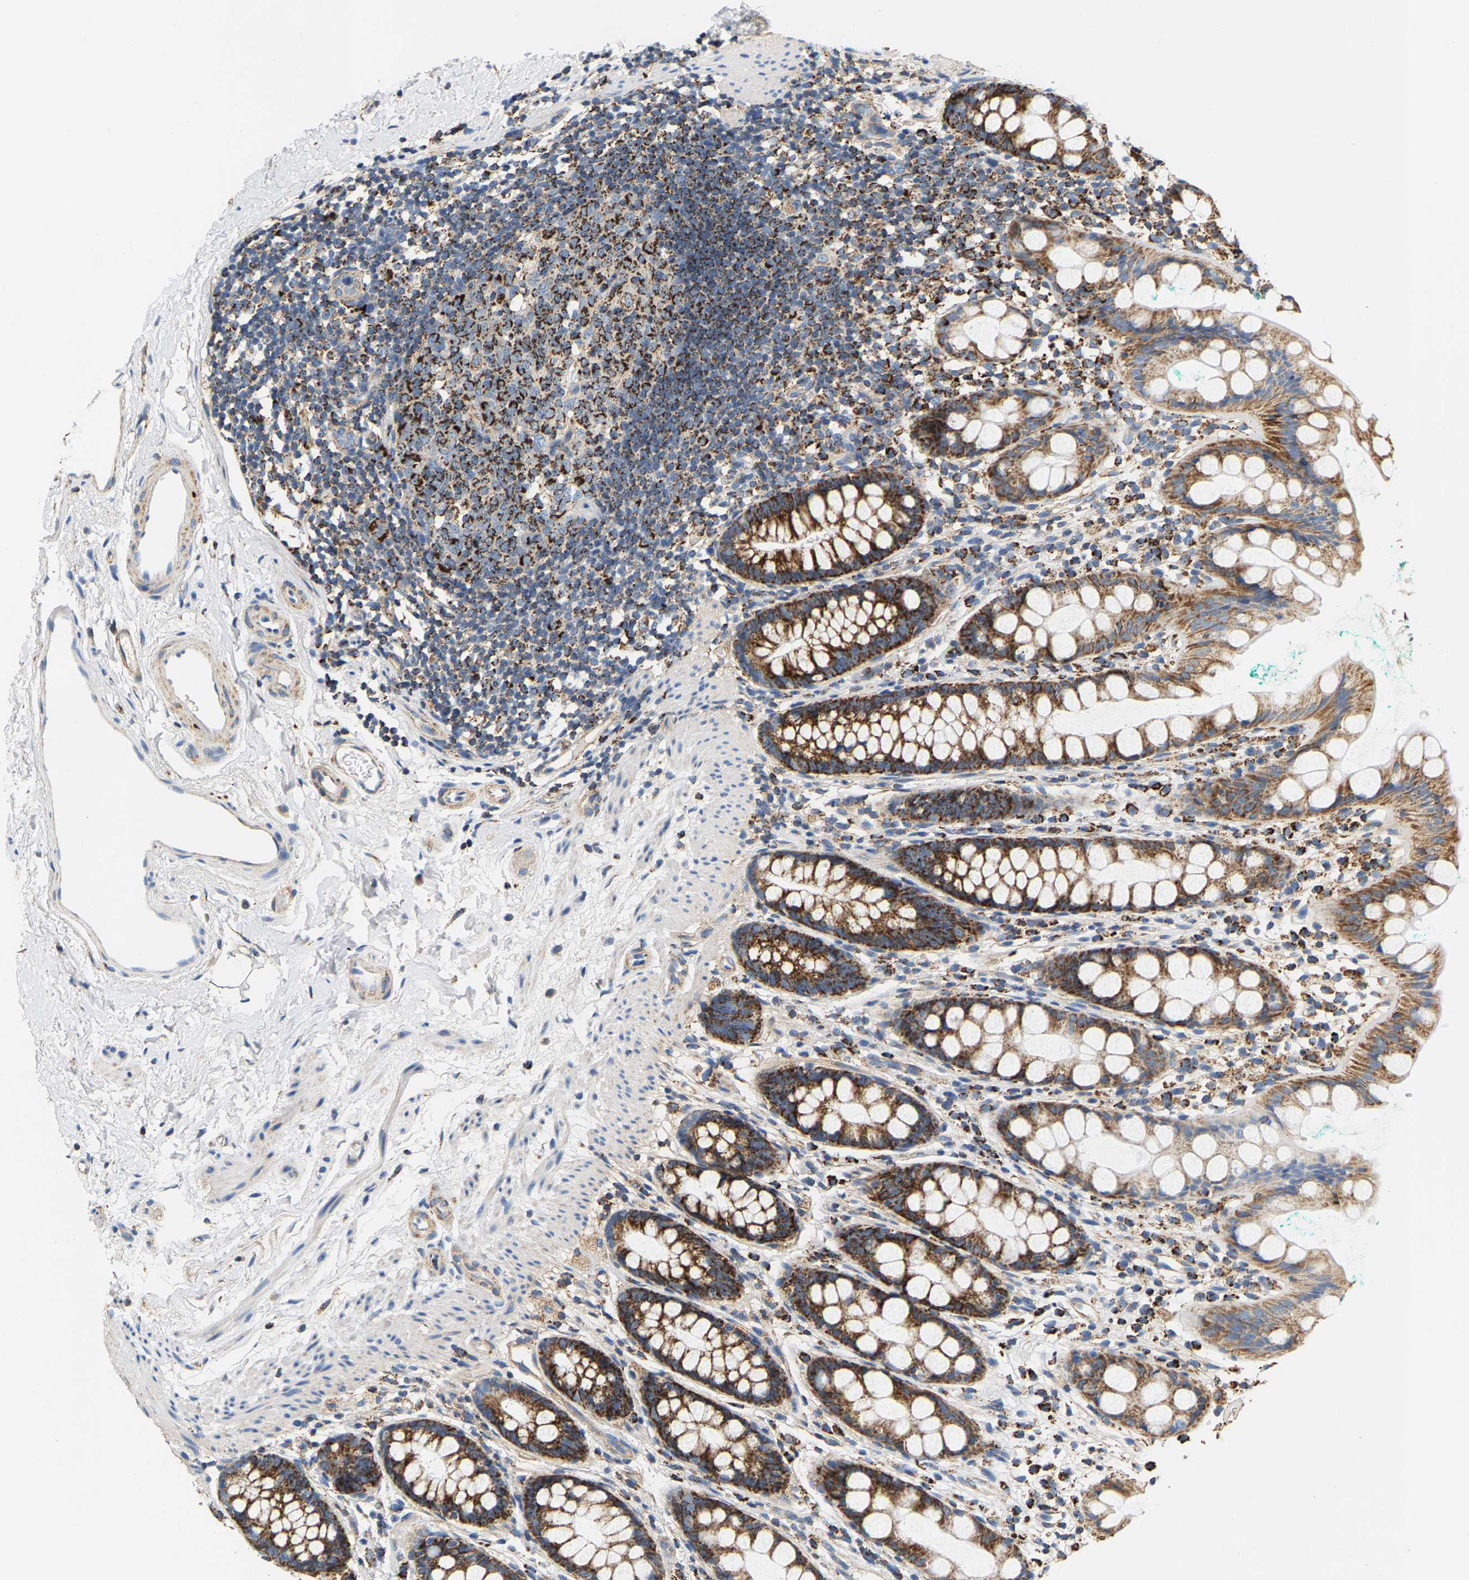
{"staining": {"intensity": "strong", "quantity": ">75%", "location": "cytoplasmic/membranous"}, "tissue": "rectum", "cell_type": "Glandular cells", "image_type": "normal", "snomed": [{"axis": "morphology", "description": "Normal tissue, NOS"}, {"axis": "topography", "description": "Rectum"}], "caption": "Immunohistochemistry of normal rectum exhibits high levels of strong cytoplasmic/membranous expression in approximately >75% of glandular cells. Nuclei are stained in blue.", "gene": "SHMT2", "patient": {"sex": "female", "age": 65}}